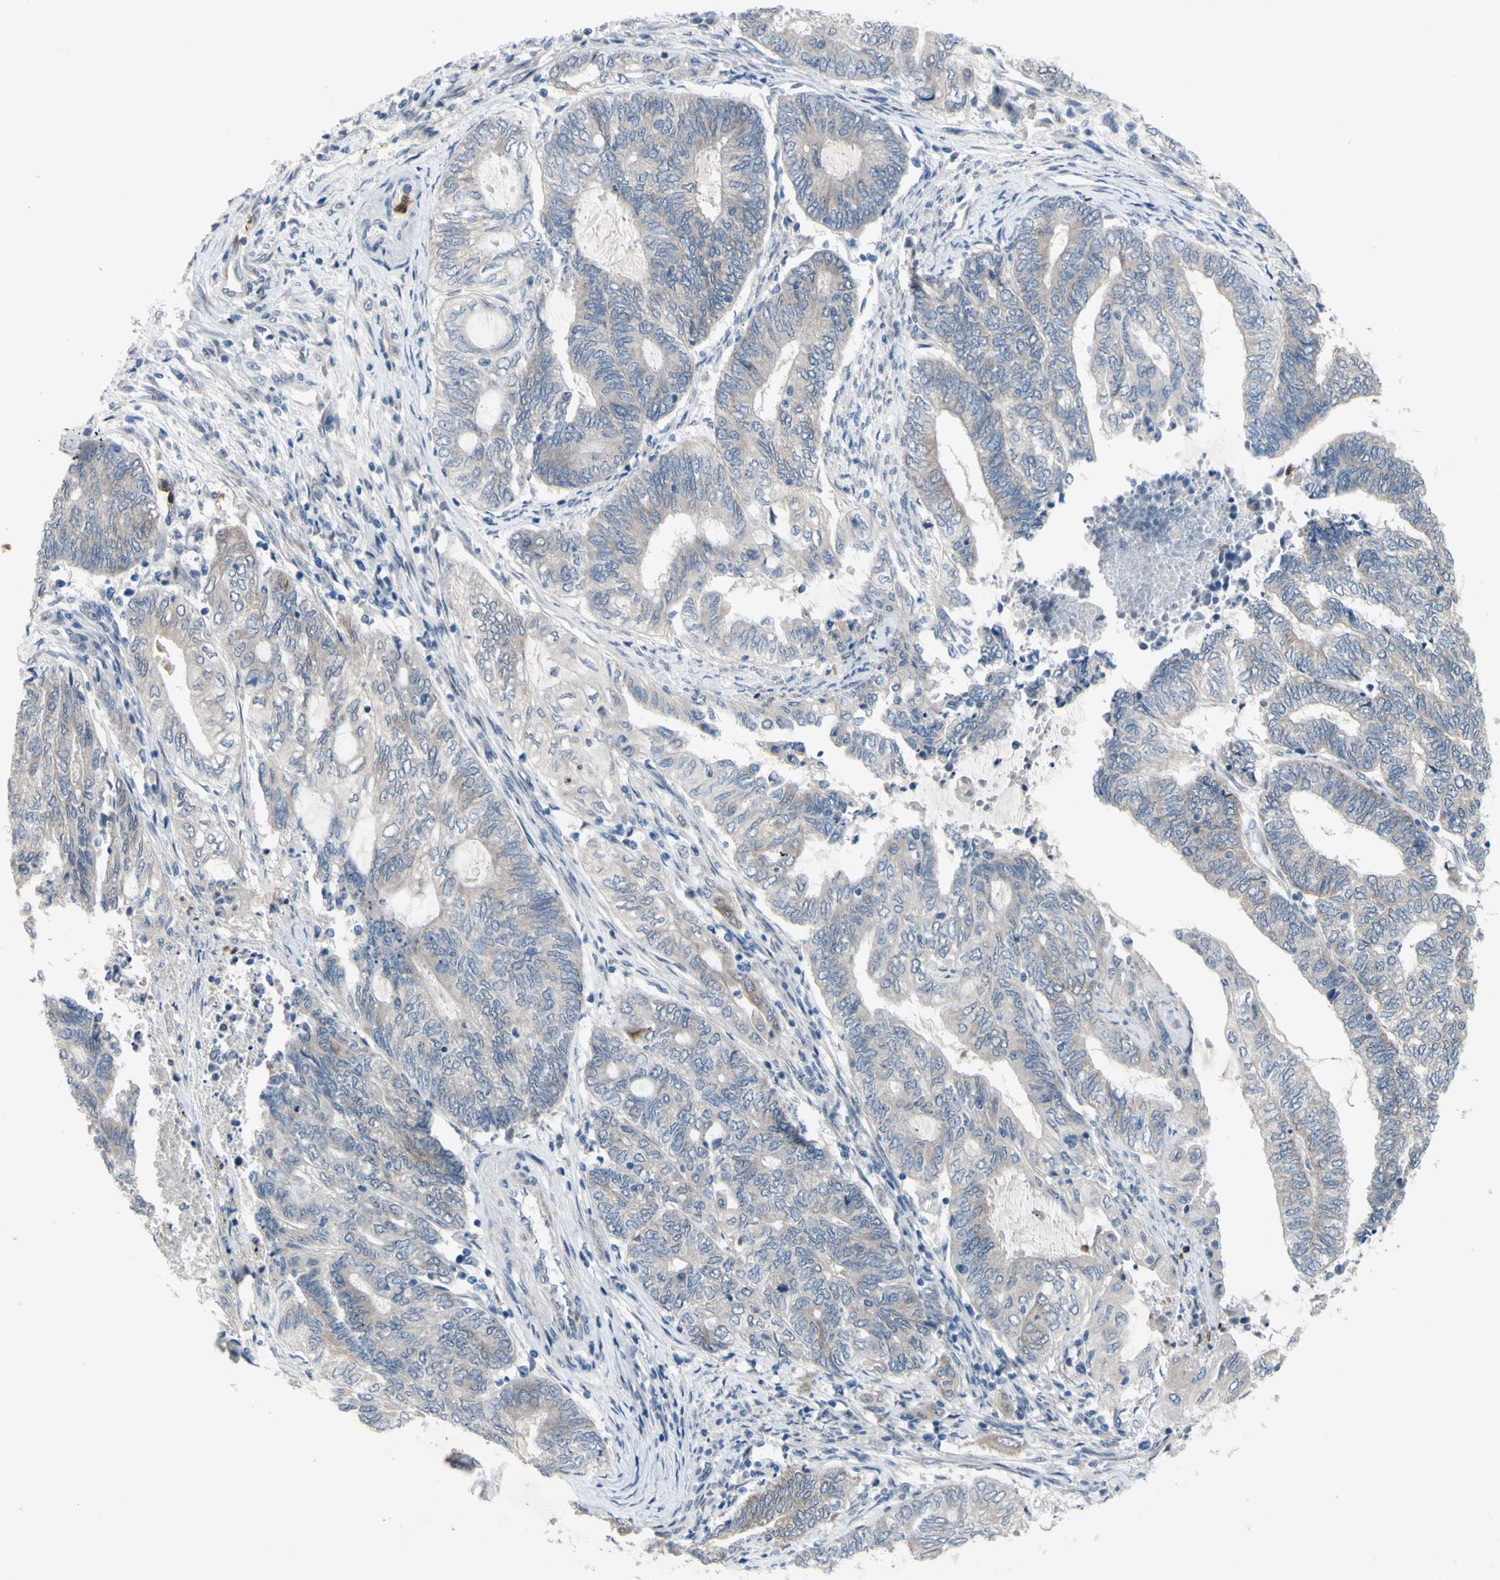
{"staining": {"intensity": "weak", "quantity": ">75%", "location": "cytoplasmic/membranous"}, "tissue": "endometrial cancer", "cell_type": "Tumor cells", "image_type": "cancer", "snomed": [{"axis": "morphology", "description": "Adenocarcinoma, NOS"}, {"axis": "topography", "description": "Uterus"}, {"axis": "topography", "description": "Endometrium"}], "caption": "Immunohistochemical staining of human endometrial cancer (adenocarcinoma) displays low levels of weak cytoplasmic/membranous protein staining in about >75% of tumor cells. The protein is stained brown, and the nuclei are stained in blue (DAB IHC with brightfield microscopy, high magnification).", "gene": "GRAMD2B", "patient": {"sex": "female", "age": 70}}